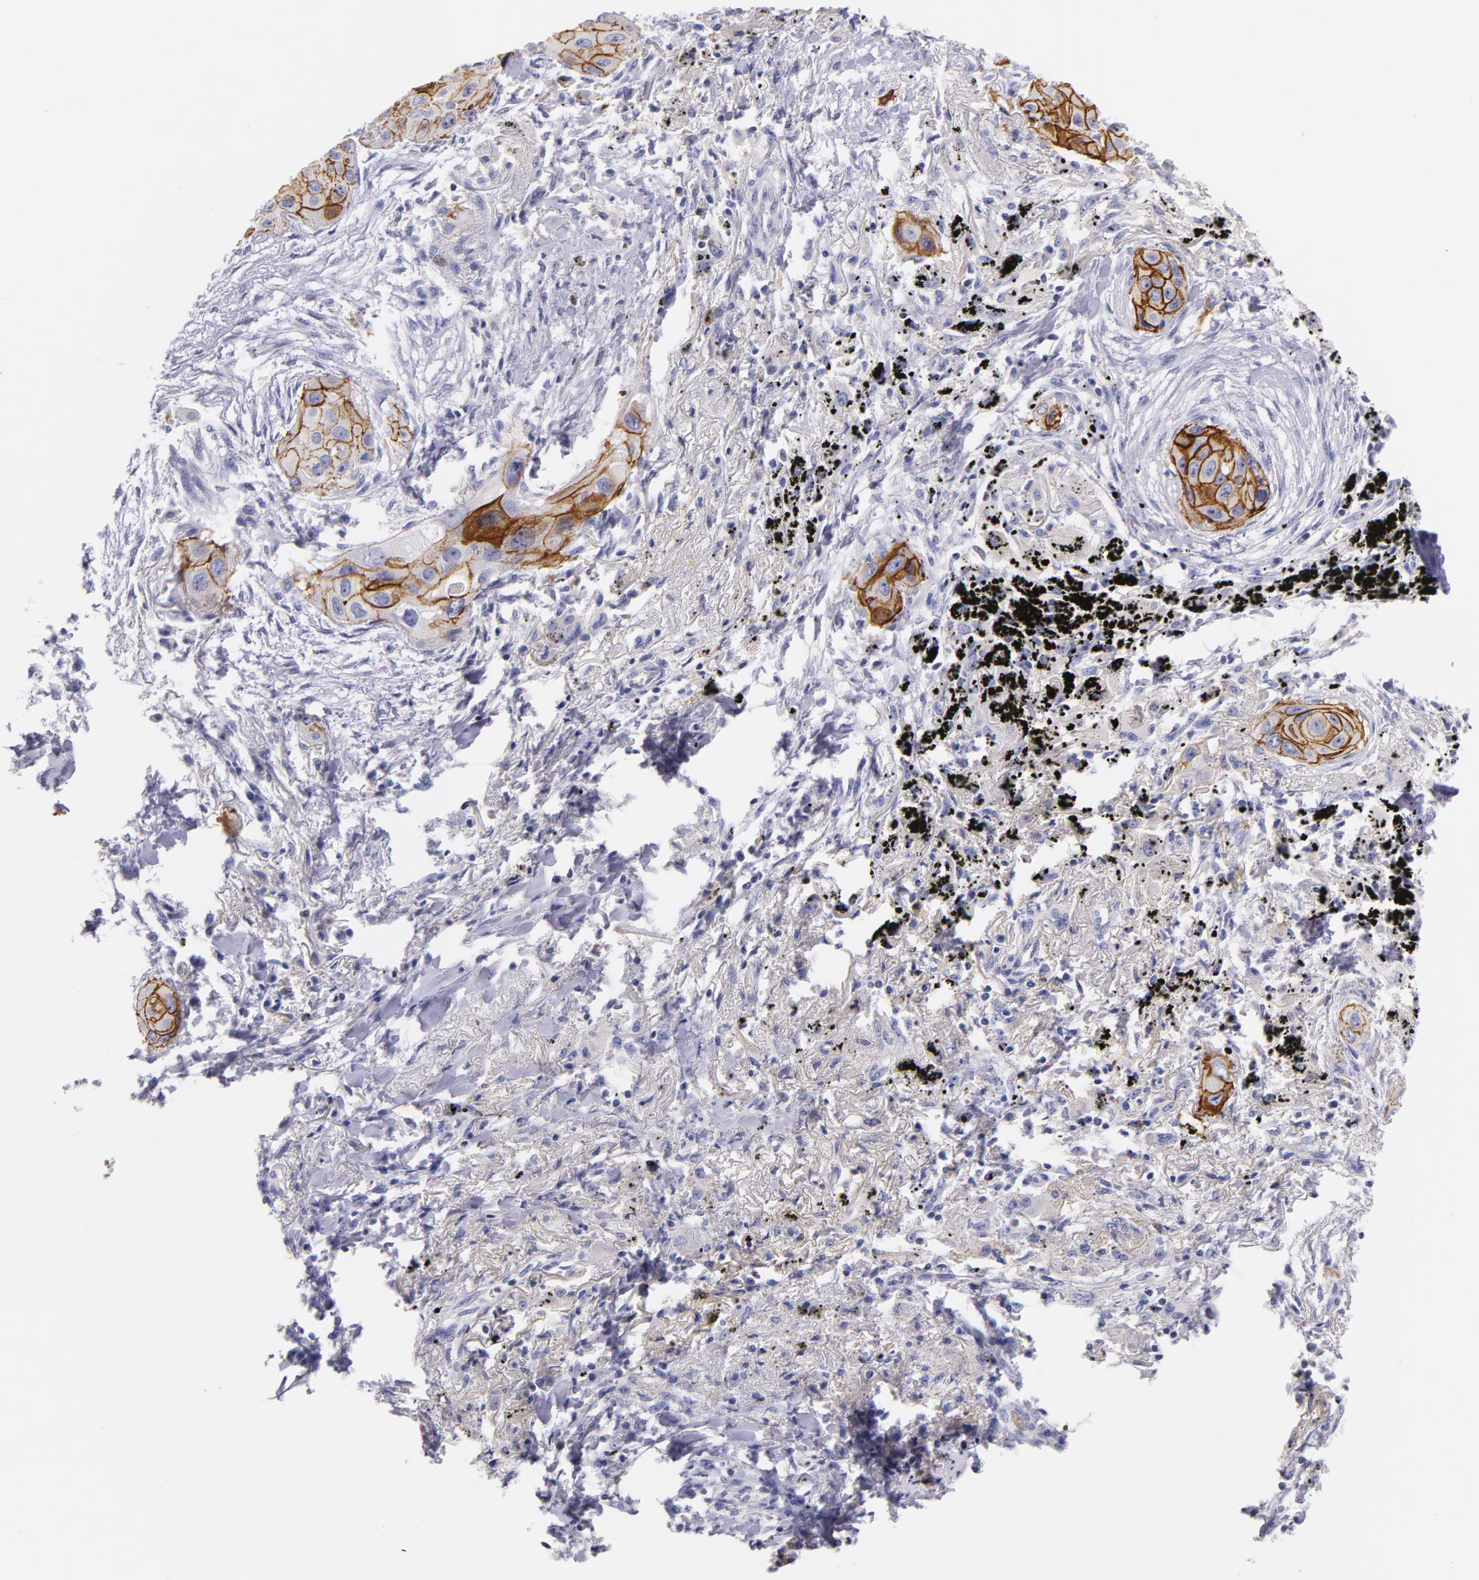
{"staining": {"intensity": "strong", "quantity": ">75%", "location": "cytoplasmic/membranous"}, "tissue": "lung cancer", "cell_type": "Tumor cells", "image_type": "cancer", "snomed": [{"axis": "morphology", "description": "Squamous cell carcinoma, NOS"}, {"axis": "topography", "description": "Lung"}], "caption": "Tumor cells reveal high levels of strong cytoplasmic/membranous expression in approximately >75% of cells in squamous cell carcinoma (lung).", "gene": "CD44", "patient": {"sex": "male", "age": 71}}